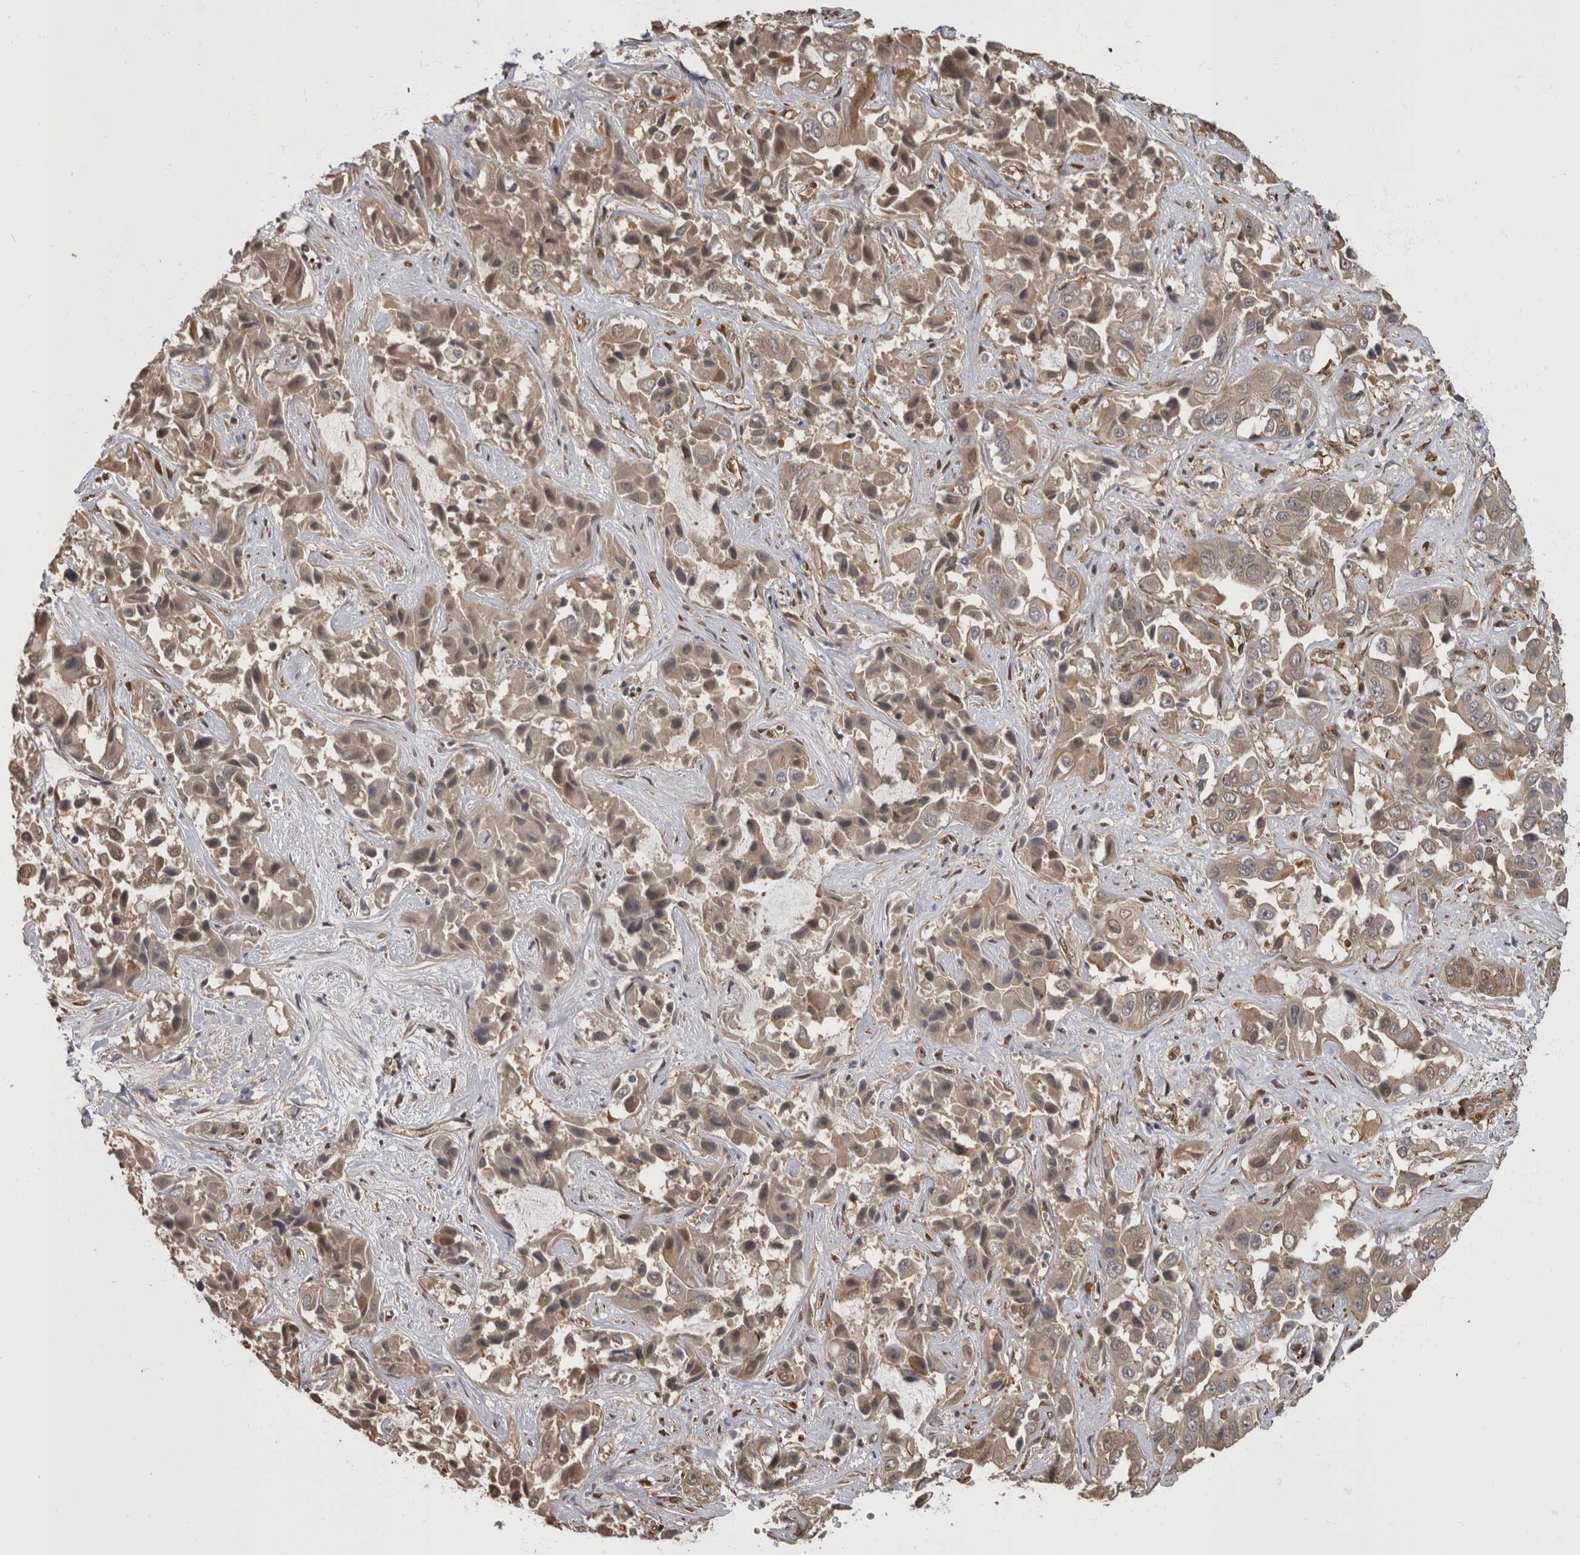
{"staining": {"intensity": "weak", "quantity": "25%-75%", "location": "cytoplasmic/membranous,nuclear"}, "tissue": "liver cancer", "cell_type": "Tumor cells", "image_type": "cancer", "snomed": [{"axis": "morphology", "description": "Cholangiocarcinoma"}, {"axis": "topography", "description": "Liver"}], "caption": "Immunohistochemistry histopathology image of liver cholangiocarcinoma stained for a protein (brown), which demonstrates low levels of weak cytoplasmic/membranous and nuclear expression in about 25%-75% of tumor cells.", "gene": "AKT3", "patient": {"sex": "female", "age": 52}}